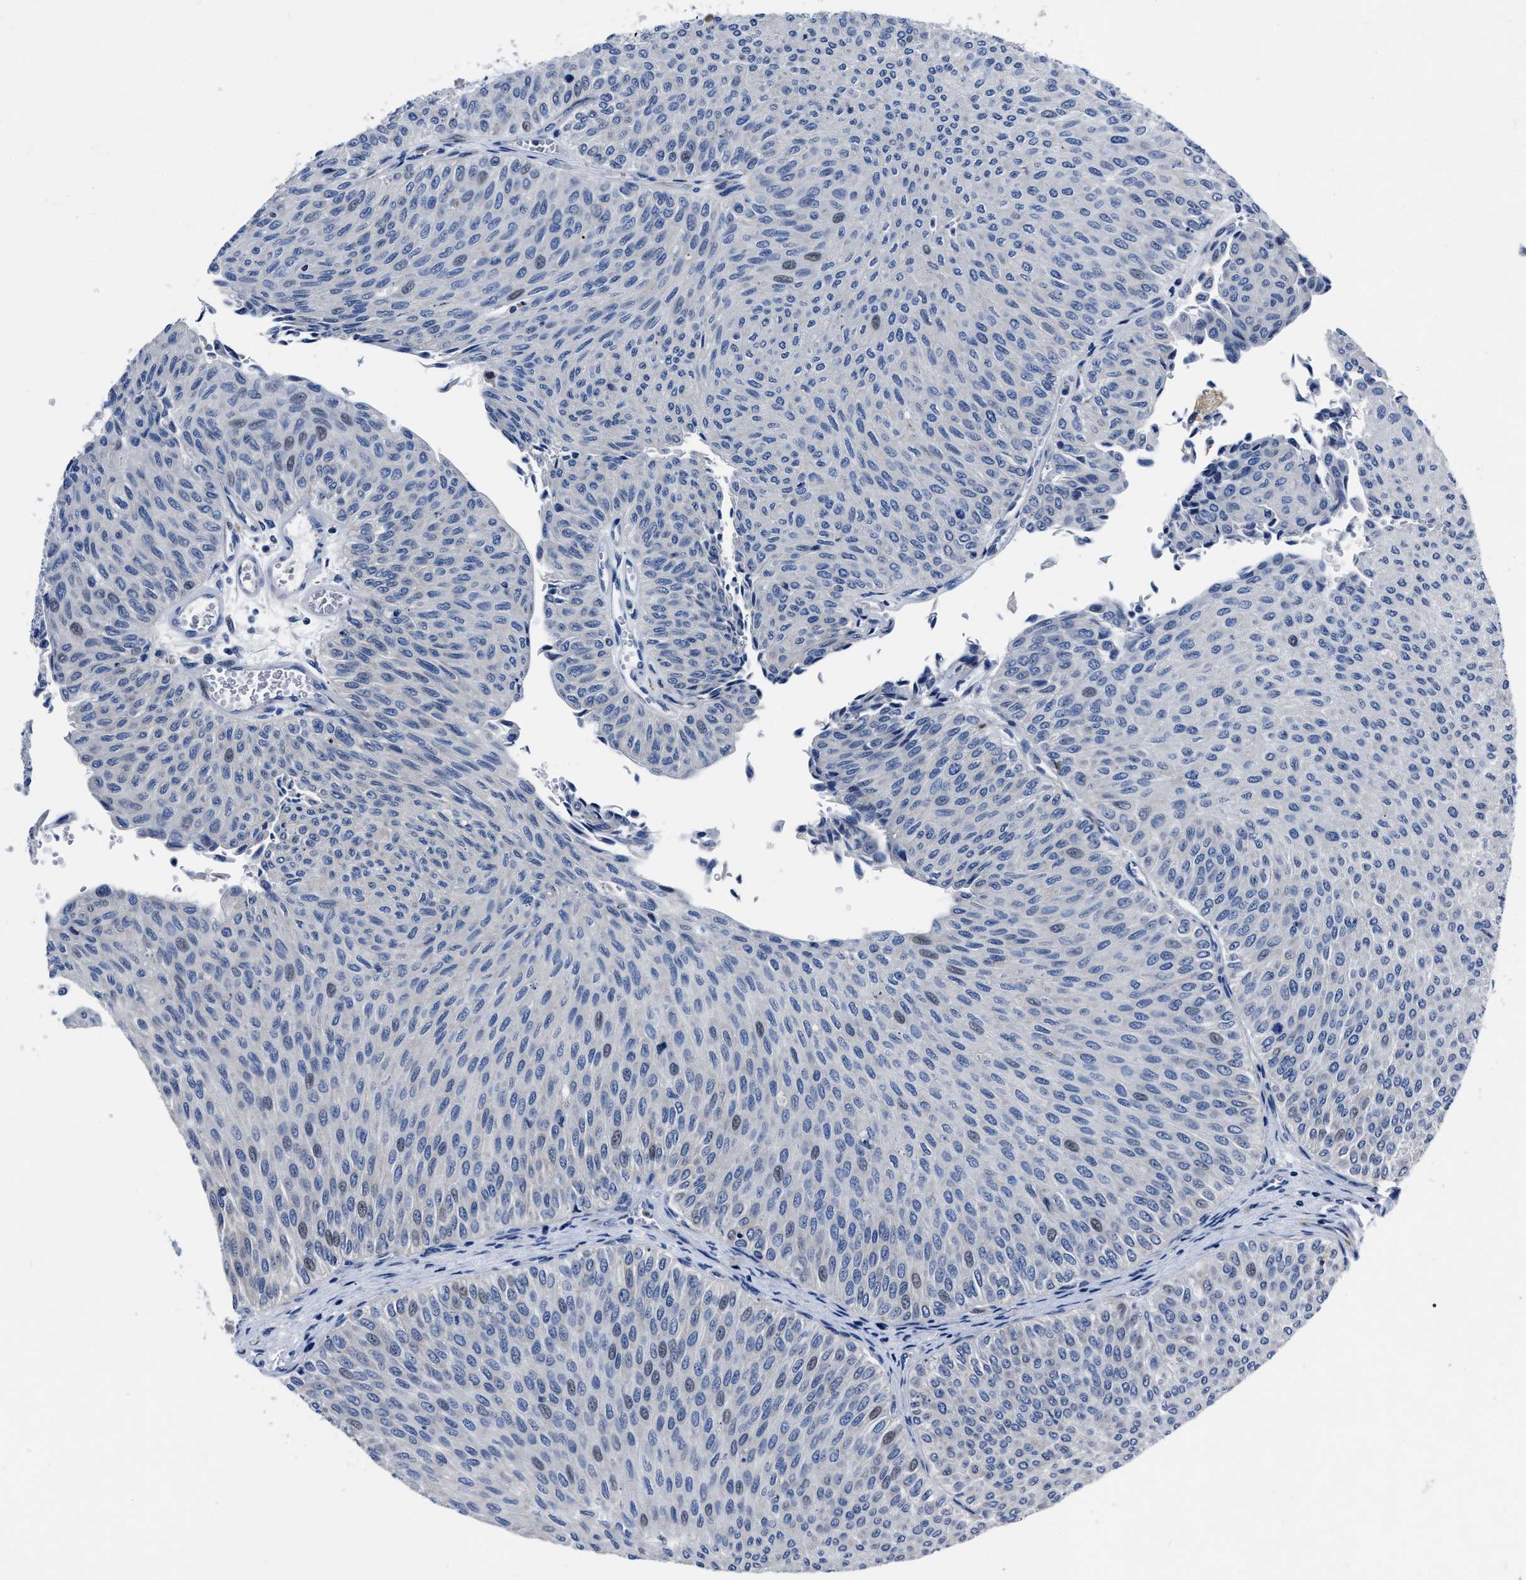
{"staining": {"intensity": "weak", "quantity": "<25%", "location": "nuclear"}, "tissue": "urothelial cancer", "cell_type": "Tumor cells", "image_type": "cancer", "snomed": [{"axis": "morphology", "description": "Urothelial carcinoma, Low grade"}, {"axis": "topography", "description": "Urinary bladder"}], "caption": "This is an immunohistochemistry (IHC) micrograph of human urothelial cancer. There is no expression in tumor cells.", "gene": "OR10G3", "patient": {"sex": "male", "age": 78}}